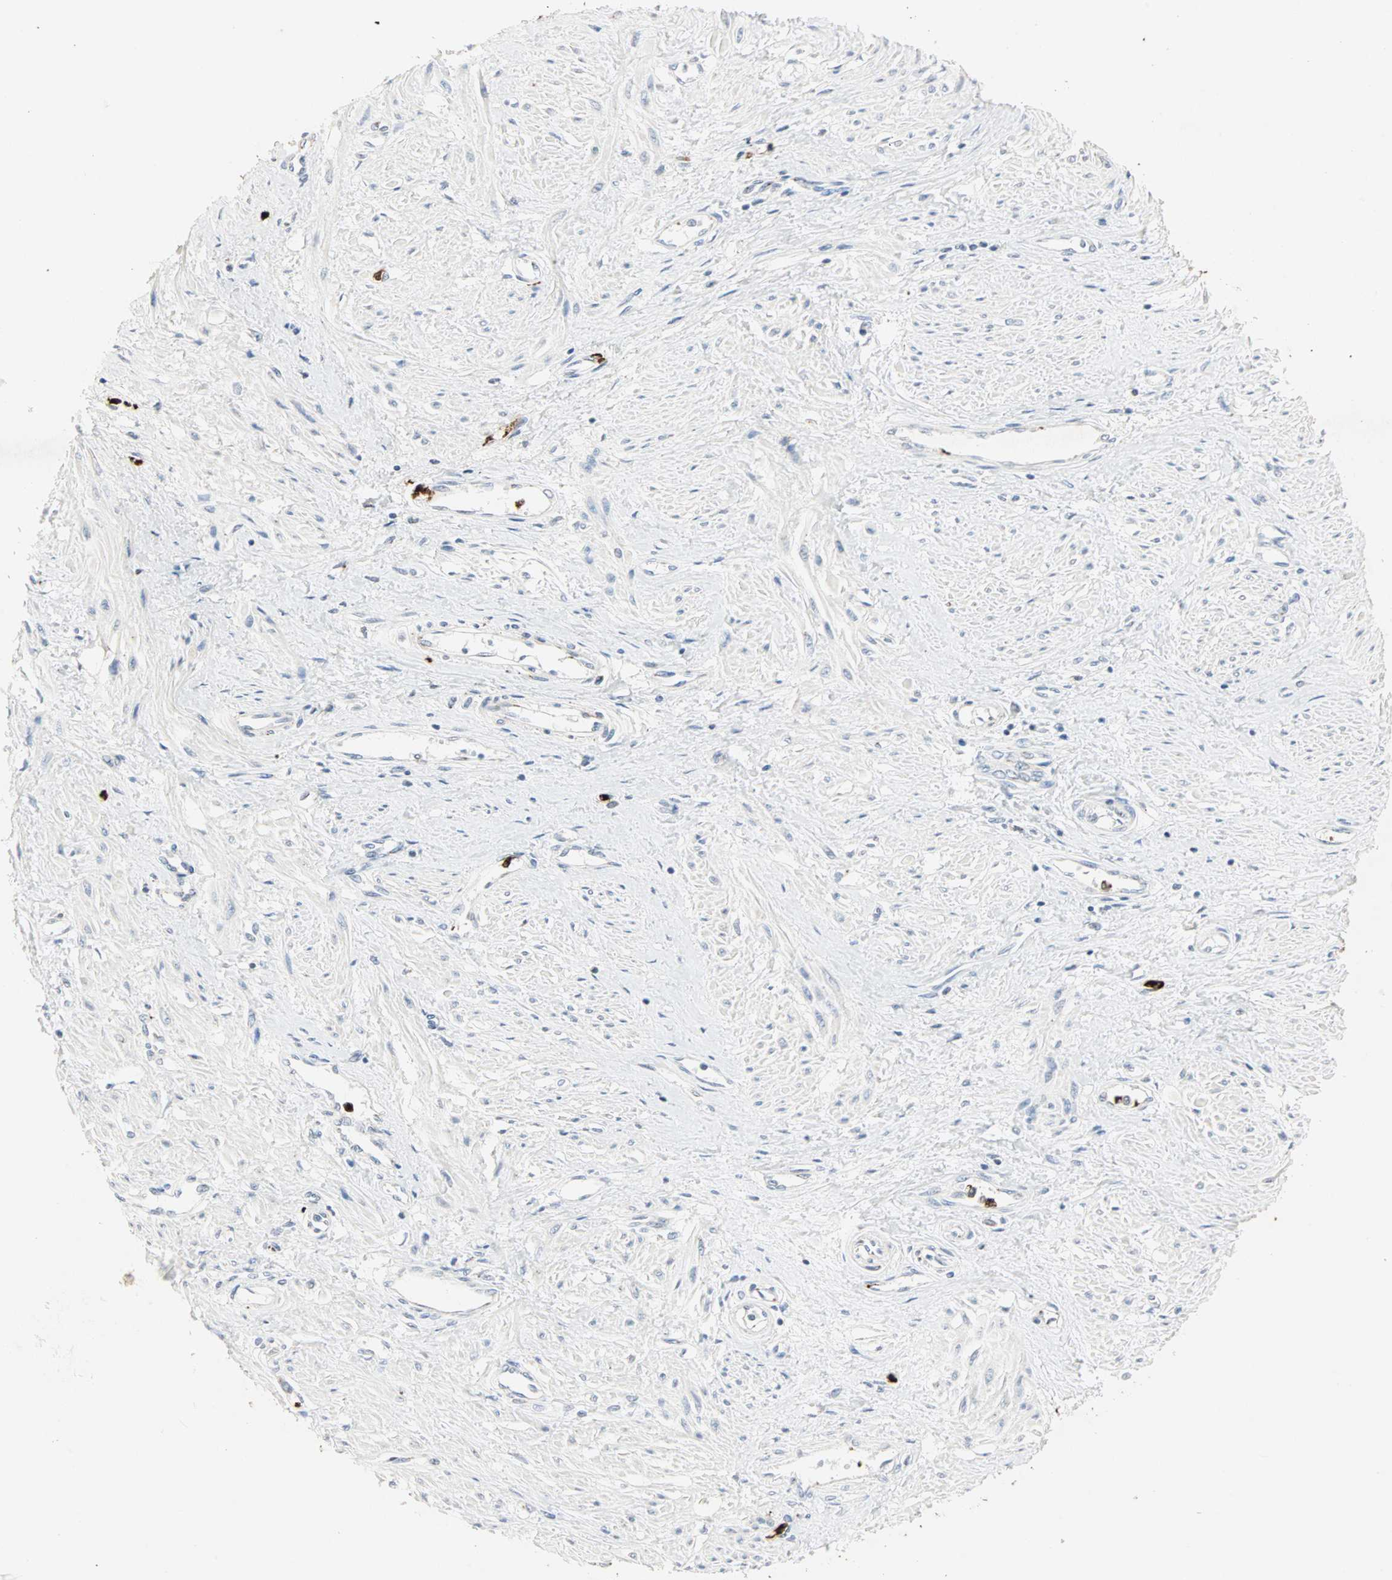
{"staining": {"intensity": "negative", "quantity": "none", "location": "none"}, "tissue": "smooth muscle", "cell_type": "Smooth muscle cells", "image_type": "normal", "snomed": [{"axis": "morphology", "description": "Normal tissue, NOS"}, {"axis": "topography", "description": "Smooth muscle"}, {"axis": "topography", "description": "Uterus"}], "caption": "An IHC histopathology image of normal smooth muscle is shown. There is no staining in smooth muscle cells of smooth muscle. (Brightfield microscopy of DAB (3,3'-diaminobenzidine) immunohistochemistry at high magnification).", "gene": "CEACAM6", "patient": {"sex": "female", "age": 39}}